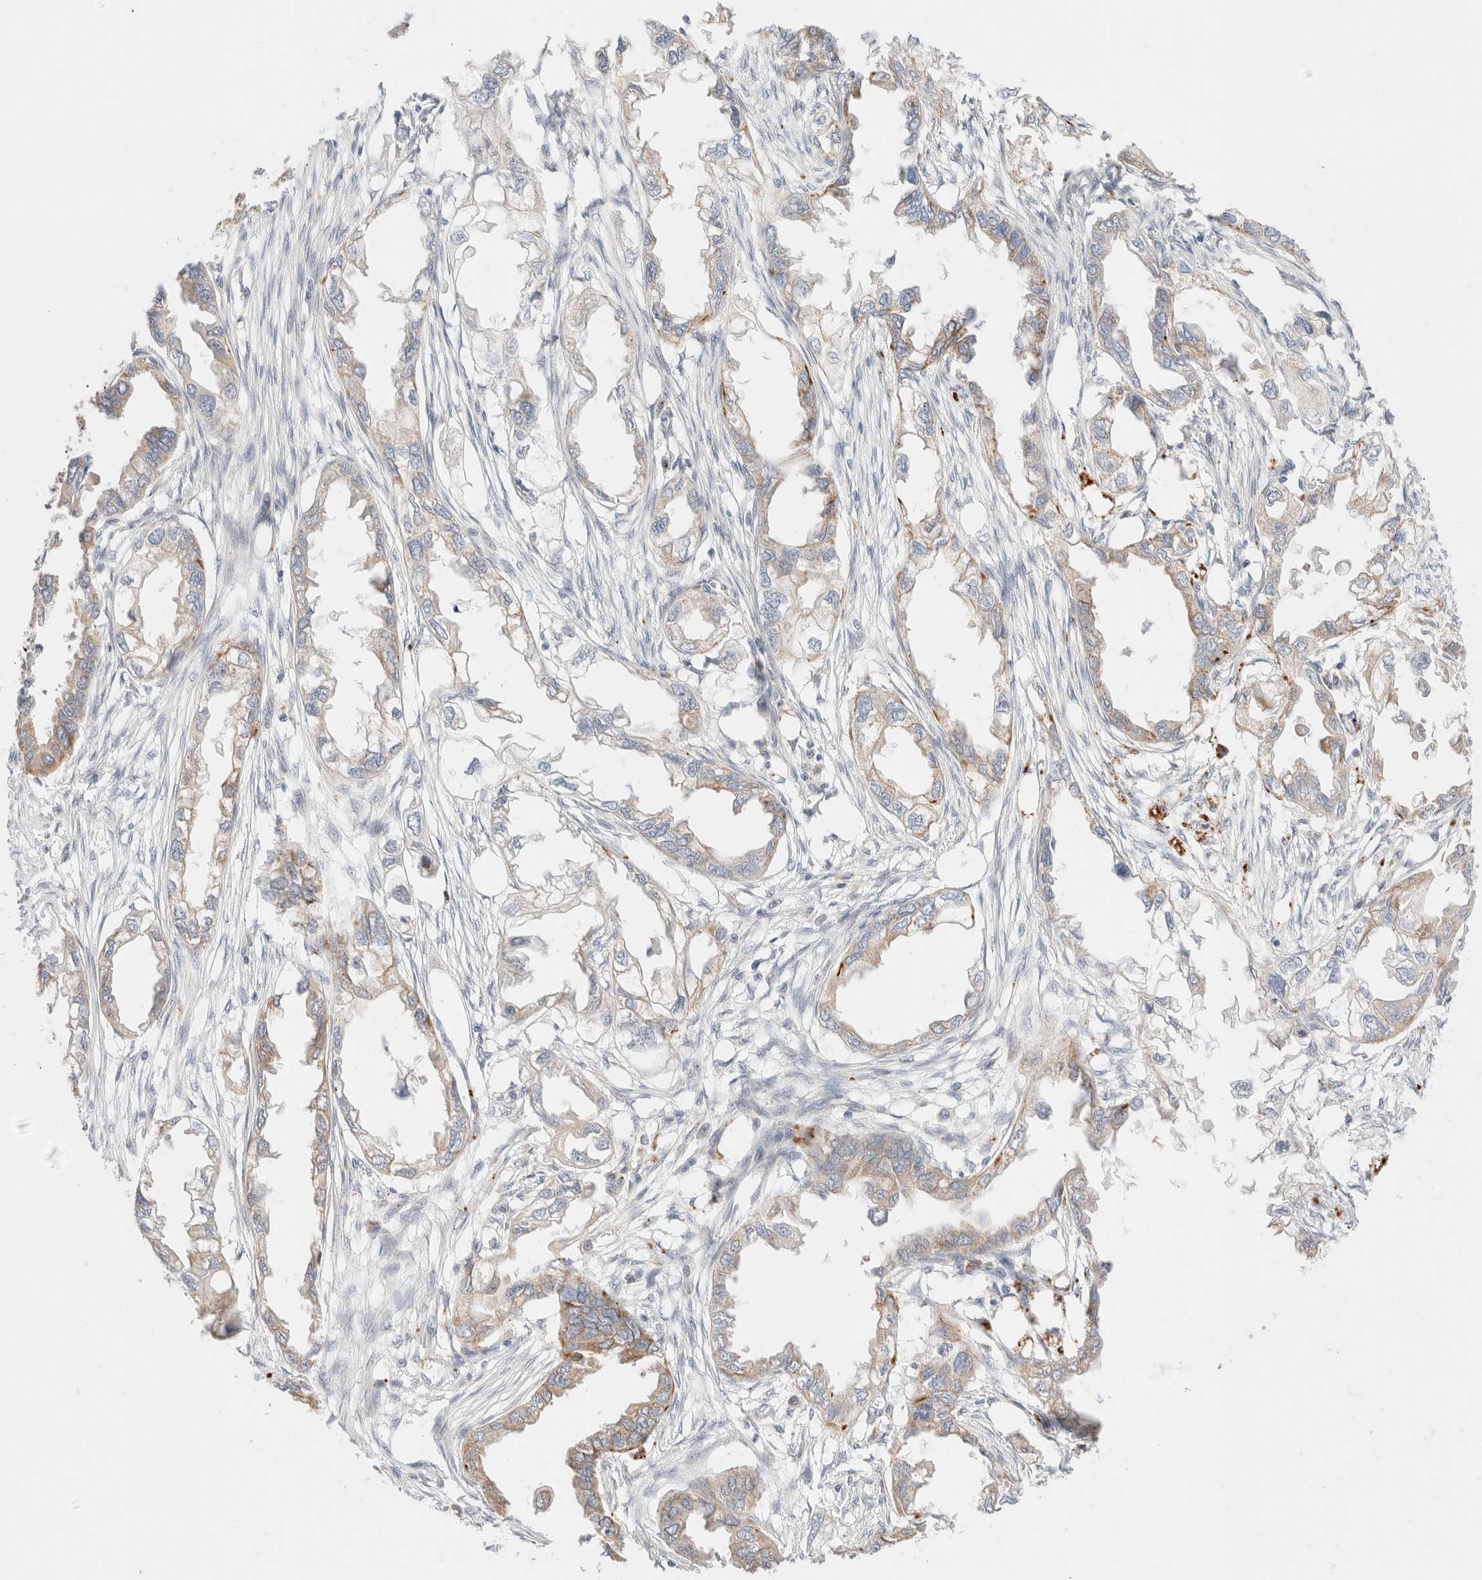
{"staining": {"intensity": "moderate", "quantity": "25%-75%", "location": "cytoplasmic/membranous"}, "tissue": "endometrial cancer", "cell_type": "Tumor cells", "image_type": "cancer", "snomed": [{"axis": "morphology", "description": "Adenocarcinoma, NOS"}, {"axis": "morphology", "description": "Adenocarcinoma, metastatic, NOS"}, {"axis": "topography", "description": "Adipose tissue"}, {"axis": "topography", "description": "Endometrium"}], "caption": "IHC histopathology image of endometrial cancer (adenocarcinoma) stained for a protein (brown), which exhibits medium levels of moderate cytoplasmic/membranous expression in approximately 25%-75% of tumor cells.", "gene": "SGSM2", "patient": {"sex": "female", "age": 67}}